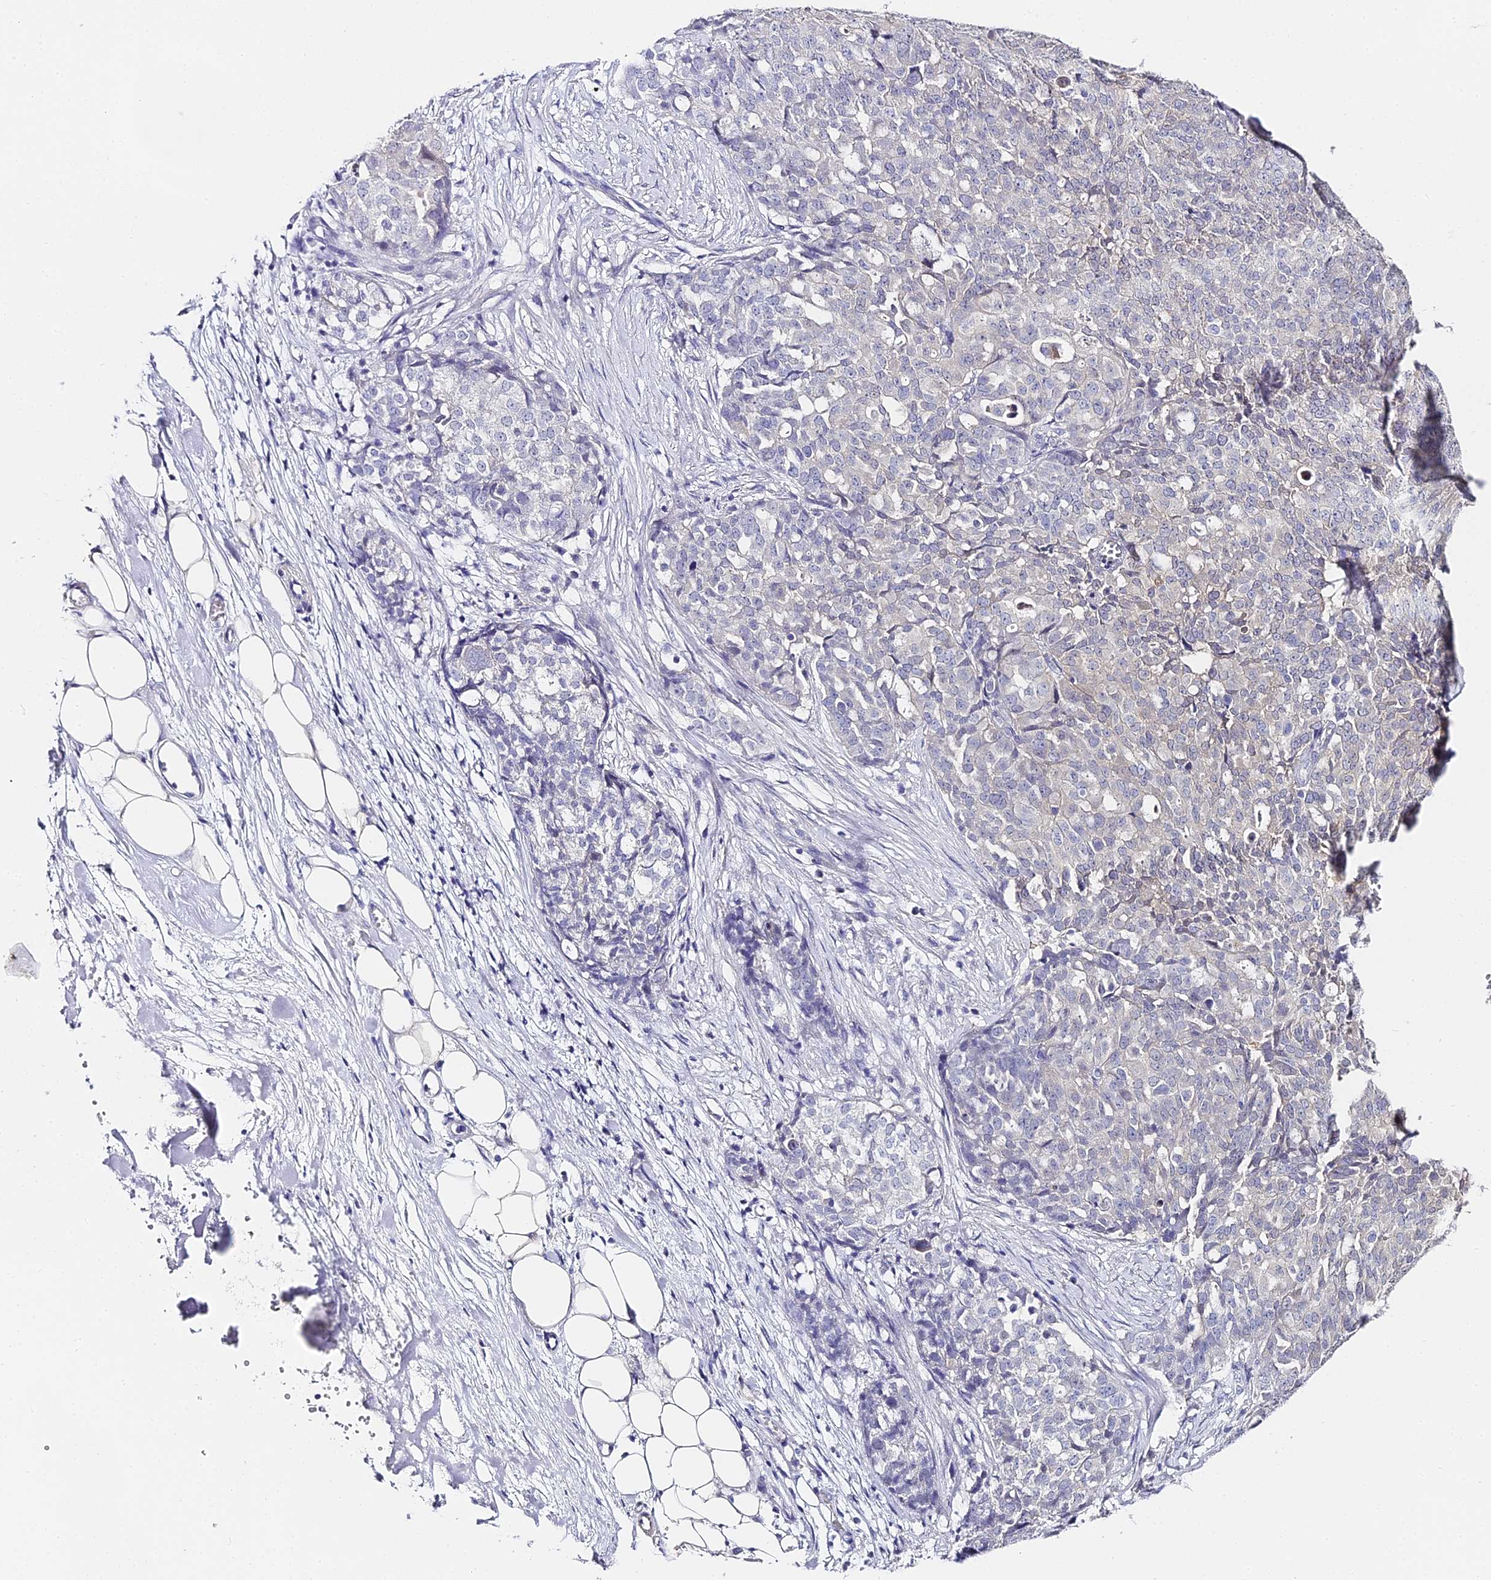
{"staining": {"intensity": "negative", "quantity": "none", "location": "none"}, "tissue": "ovarian cancer", "cell_type": "Tumor cells", "image_type": "cancer", "snomed": [{"axis": "morphology", "description": "Cystadenocarcinoma, serous, NOS"}, {"axis": "topography", "description": "Soft tissue"}, {"axis": "topography", "description": "Ovary"}], "caption": "The image displays no significant expression in tumor cells of serous cystadenocarcinoma (ovarian).", "gene": "ABHD14A-ACY1", "patient": {"sex": "female", "age": 57}}